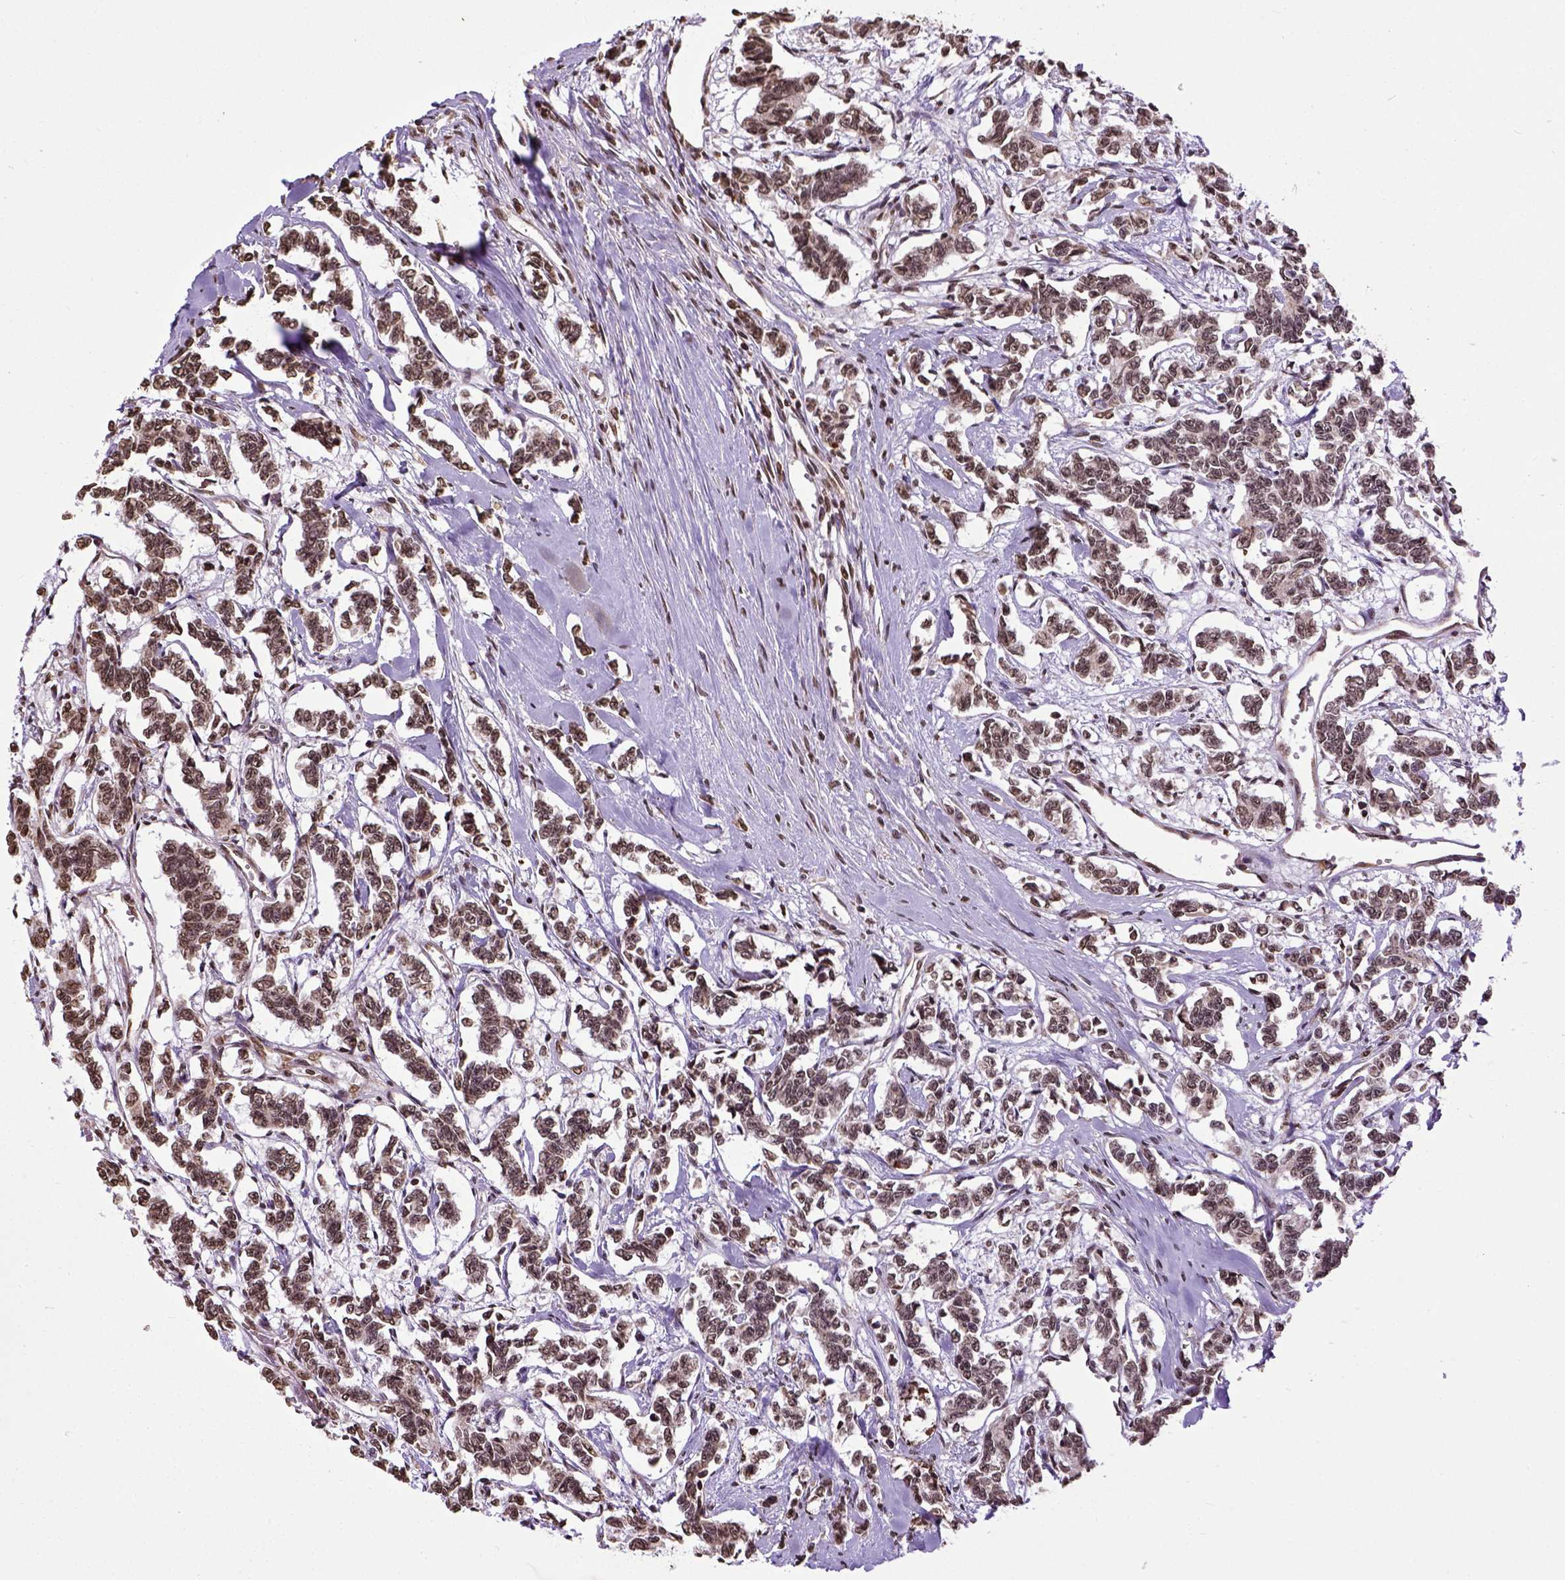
{"staining": {"intensity": "moderate", "quantity": ">75%", "location": "nuclear"}, "tissue": "carcinoid", "cell_type": "Tumor cells", "image_type": "cancer", "snomed": [{"axis": "morphology", "description": "Carcinoid, malignant, NOS"}, {"axis": "topography", "description": "Kidney"}], "caption": "Malignant carcinoid stained with DAB (3,3'-diaminobenzidine) immunohistochemistry exhibits medium levels of moderate nuclear expression in about >75% of tumor cells. The staining is performed using DAB (3,3'-diaminobenzidine) brown chromogen to label protein expression. The nuclei are counter-stained blue using hematoxylin.", "gene": "ZNF75D", "patient": {"sex": "female", "age": 41}}